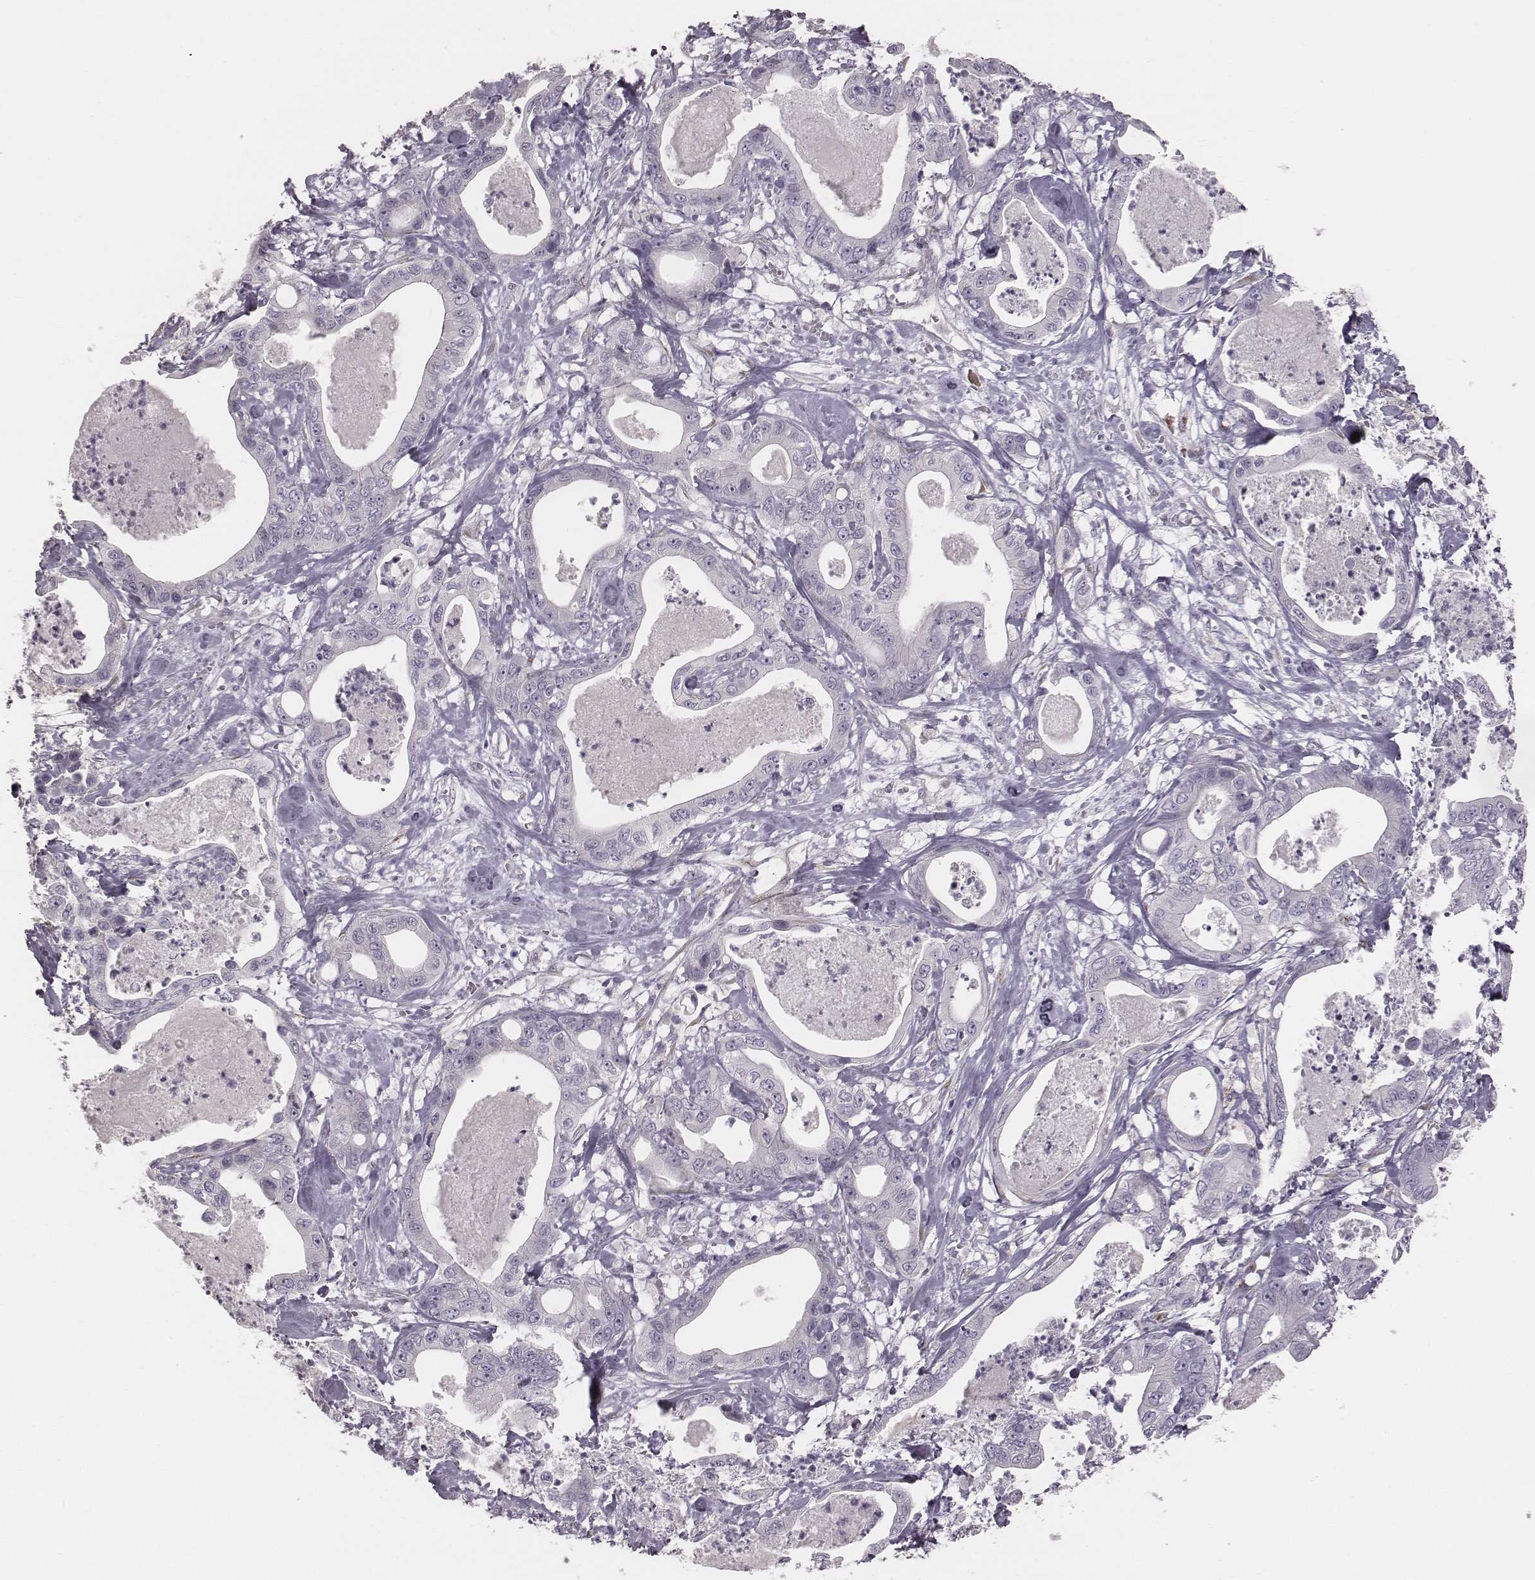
{"staining": {"intensity": "negative", "quantity": "none", "location": "none"}, "tissue": "pancreatic cancer", "cell_type": "Tumor cells", "image_type": "cancer", "snomed": [{"axis": "morphology", "description": "Adenocarcinoma, NOS"}, {"axis": "topography", "description": "Pancreas"}], "caption": "A high-resolution micrograph shows immunohistochemistry (IHC) staining of pancreatic adenocarcinoma, which shows no significant expression in tumor cells.", "gene": "C6orf58", "patient": {"sex": "male", "age": 71}}